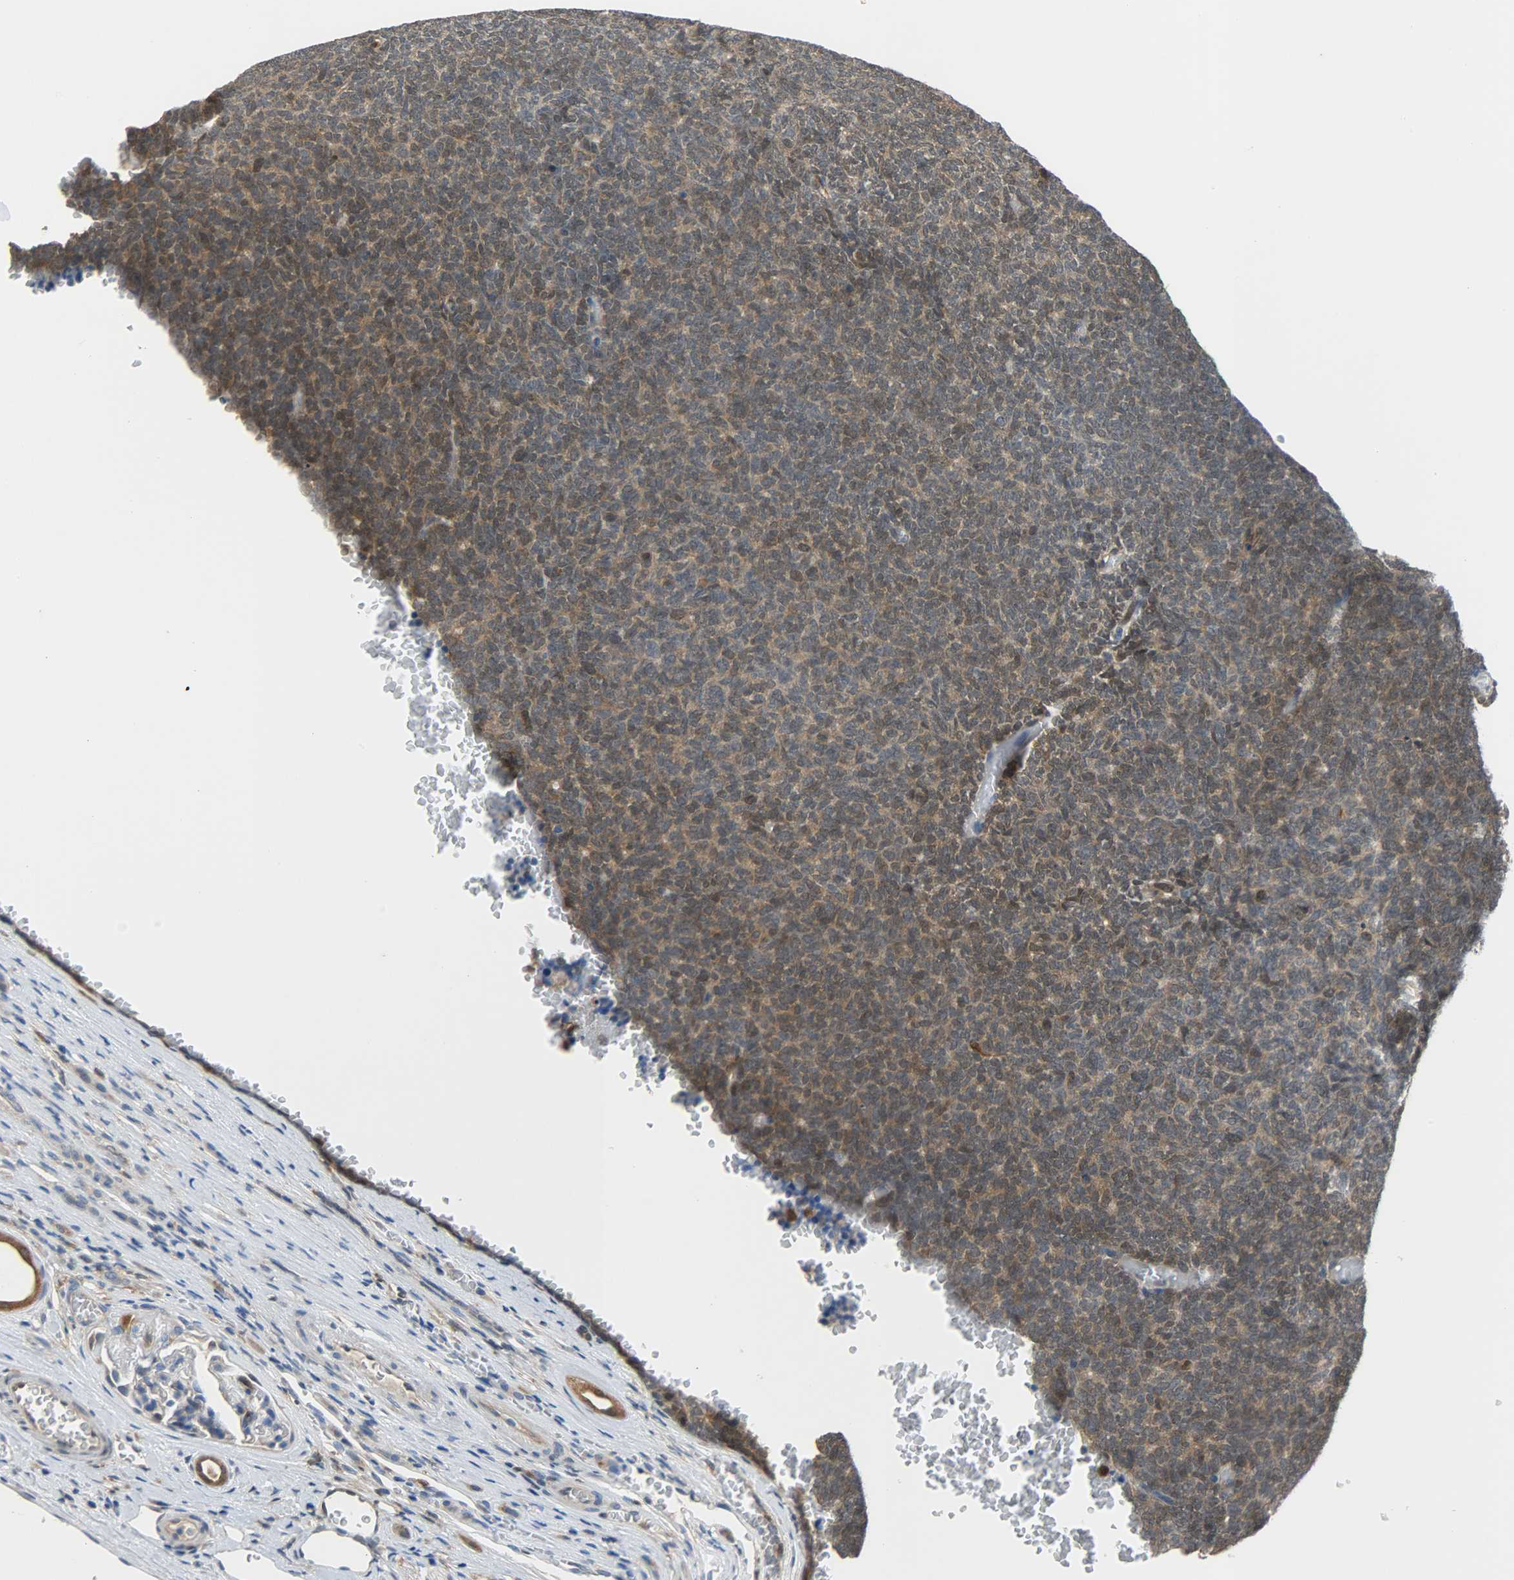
{"staining": {"intensity": "moderate", "quantity": ">75%", "location": "cytoplasmic/membranous,nuclear"}, "tissue": "renal cancer", "cell_type": "Tumor cells", "image_type": "cancer", "snomed": [{"axis": "morphology", "description": "Neoplasm, malignant, NOS"}, {"axis": "topography", "description": "Kidney"}], "caption": "High-magnification brightfield microscopy of renal cancer stained with DAB (brown) and counterstained with hematoxylin (blue). tumor cells exhibit moderate cytoplasmic/membranous and nuclear staining is appreciated in approximately>75% of cells.", "gene": "EIF4EBP1", "patient": {"sex": "male", "age": 28}}